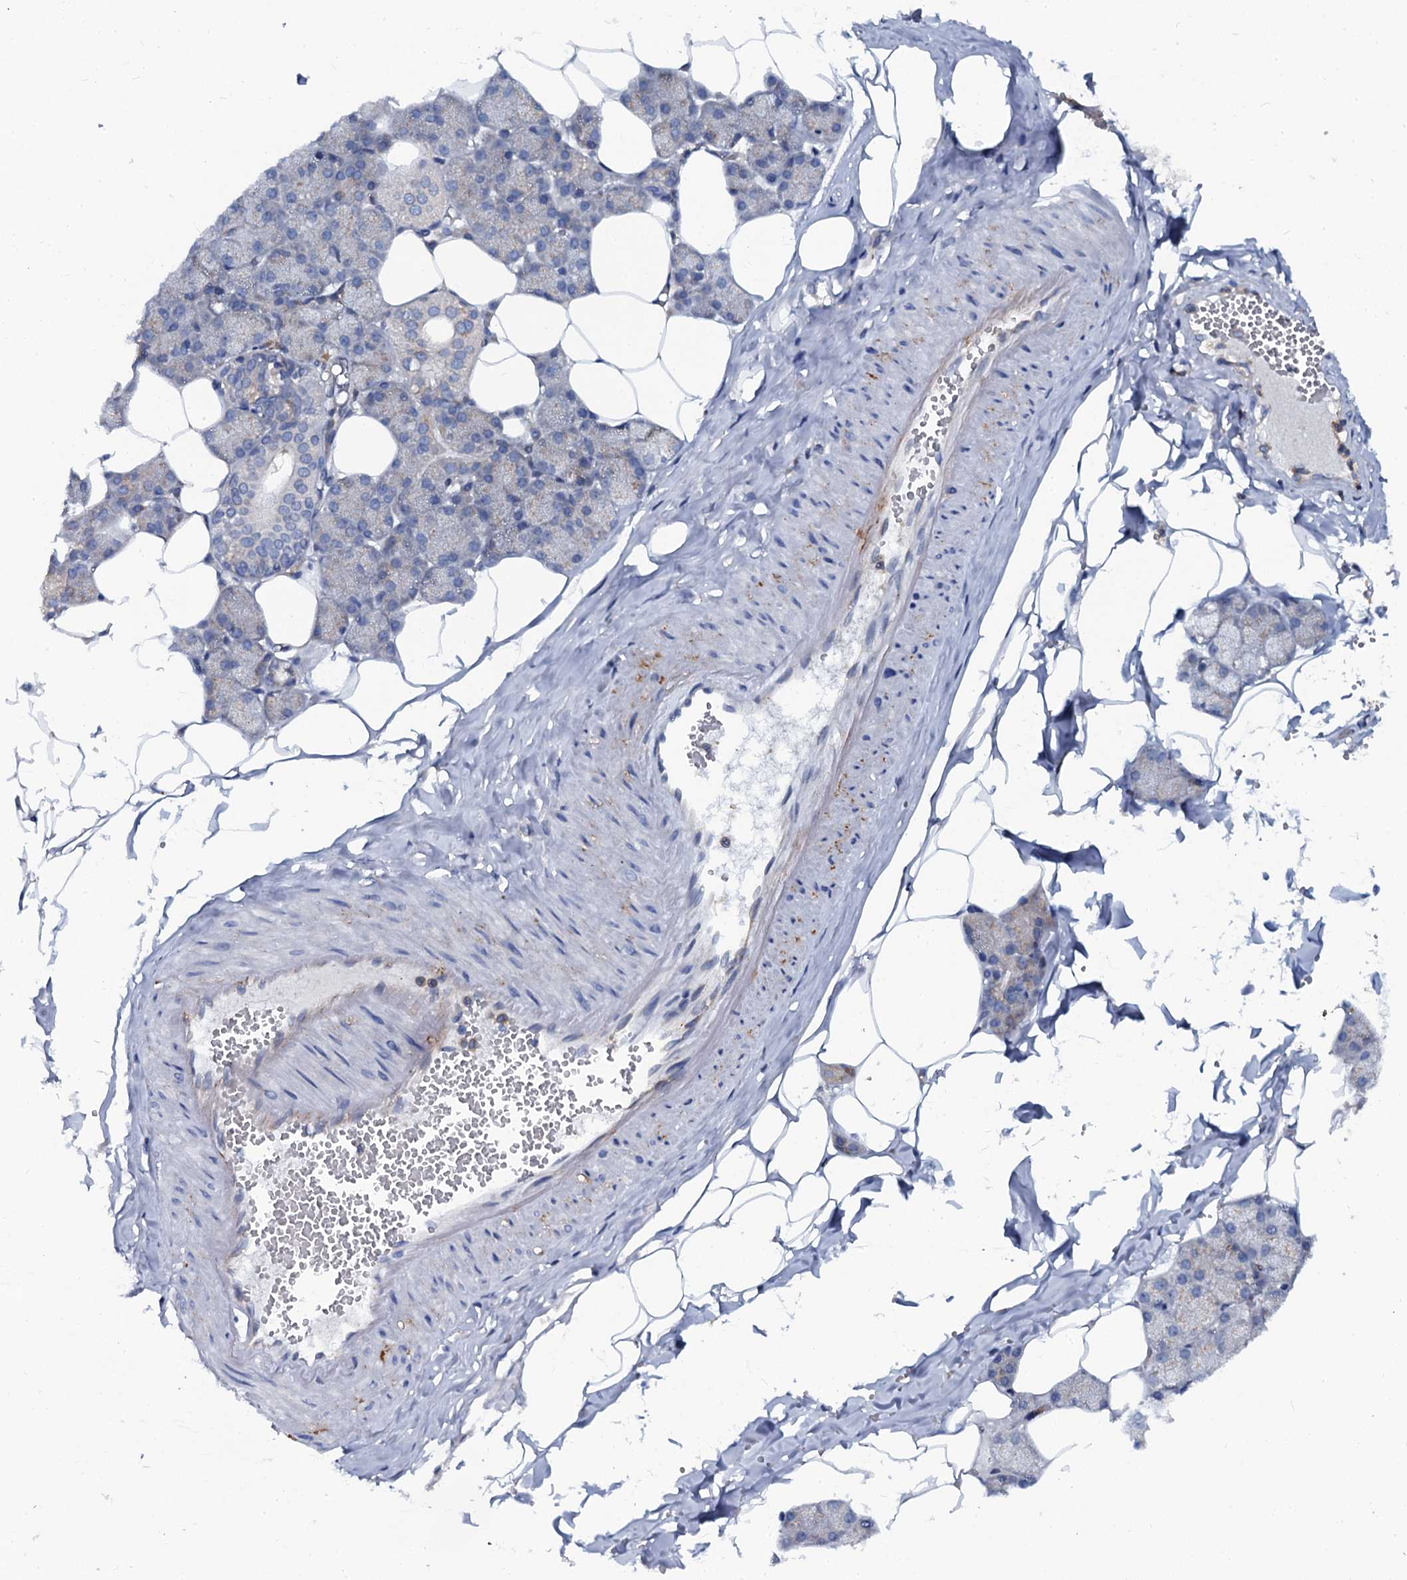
{"staining": {"intensity": "weak", "quantity": "25%-75%", "location": "cytoplasmic/membranous"}, "tissue": "salivary gland", "cell_type": "Glandular cells", "image_type": "normal", "snomed": [{"axis": "morphology", "description": "Normal tissue, NOS"}, {"axis": "topography", "description": "Salivary gland"}], "caption": "Immunohistochemistry (IHC) image of benign salivary gland: salivary gland stained using immunohistochemistry (IHC) shows low levels of weak protein expression localized specifically in the cytoplasmic/membranous of glandular cells, appearing as a cytoplasmic/membranous brown color.", "gene": "OTOL1", "patient": {"sex": "male", "age": 62}}